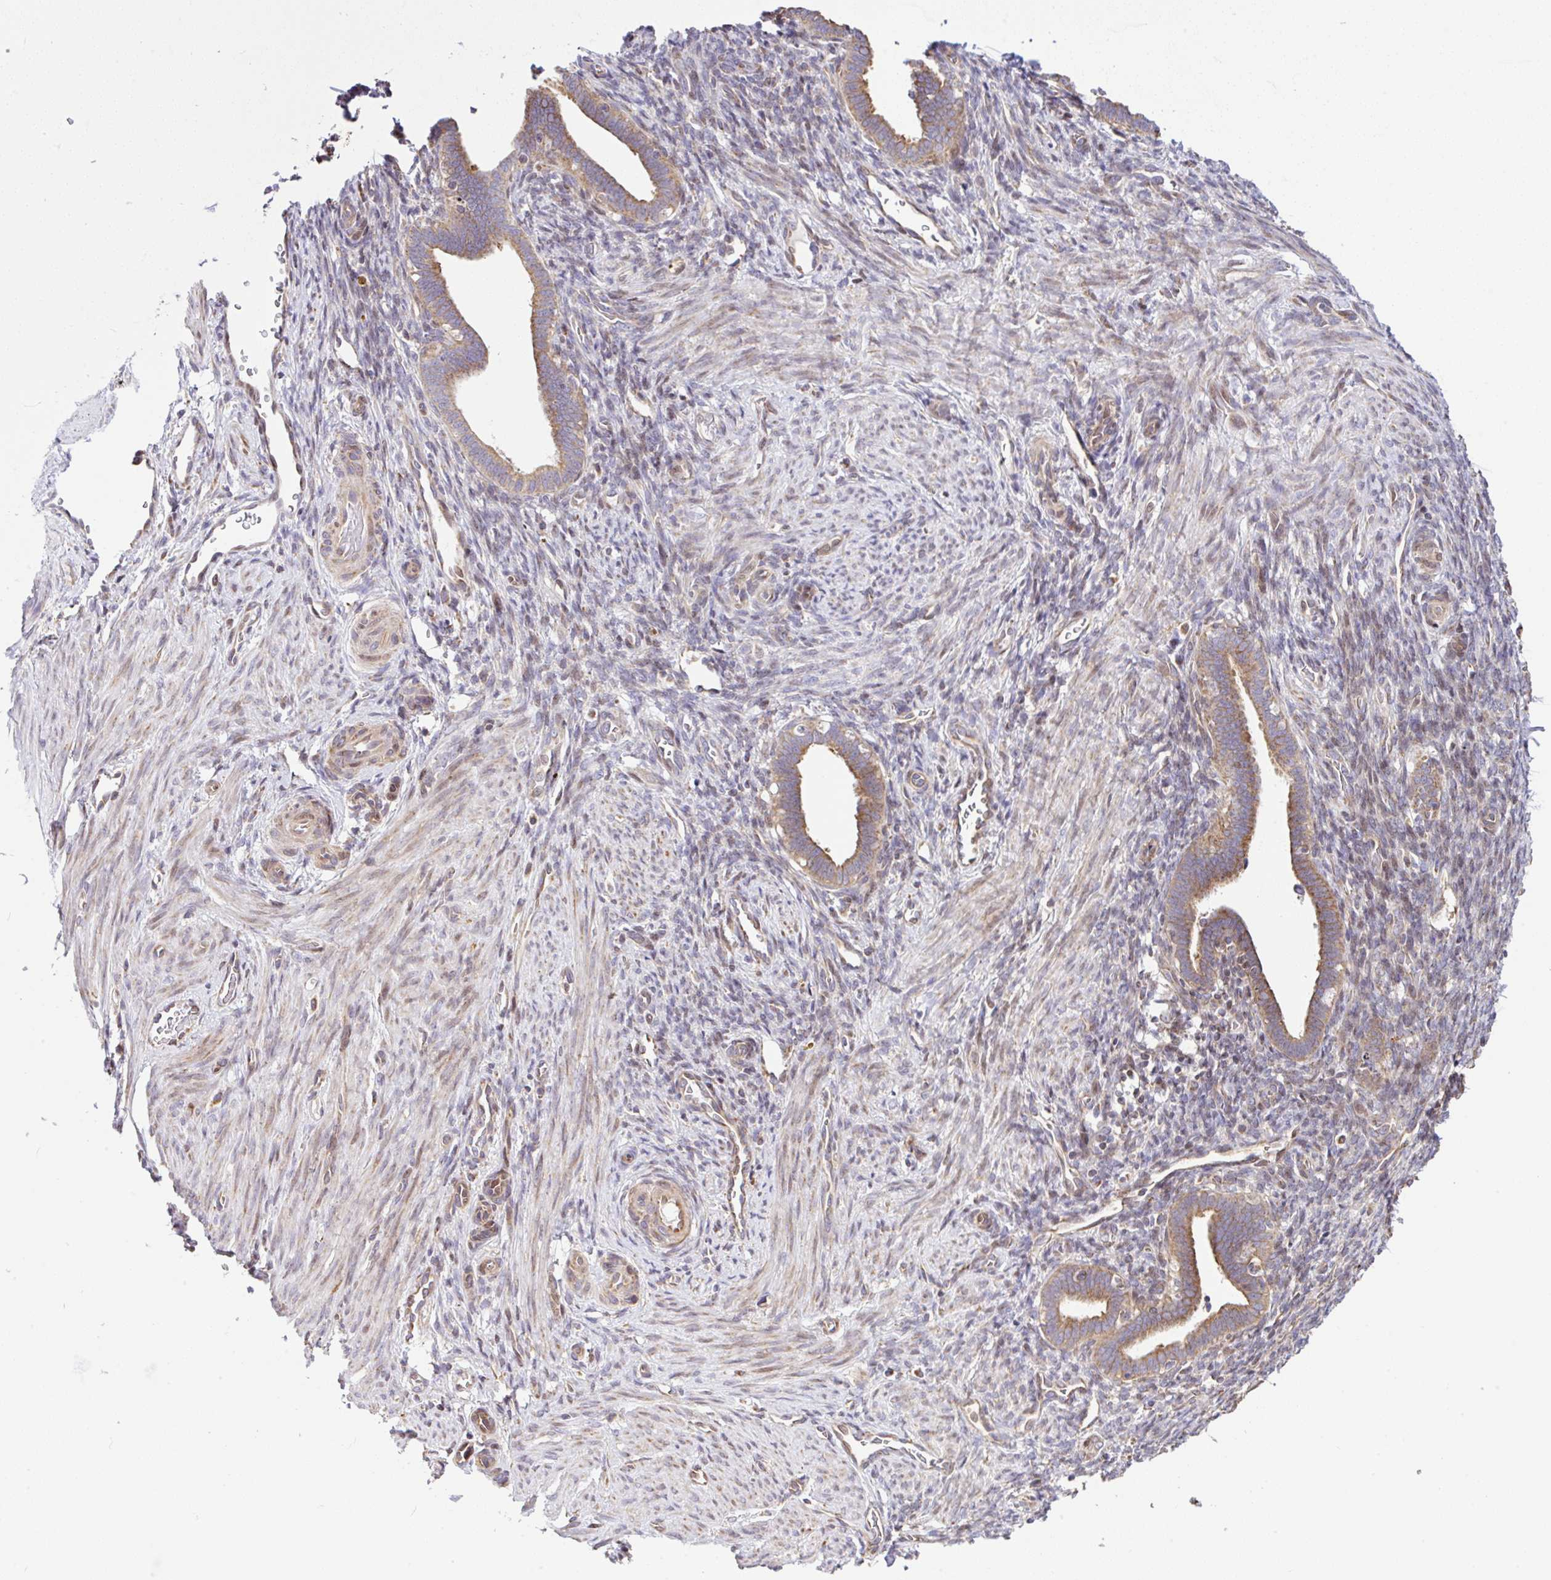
{"staining": {"intensity": "negative", "quantity": "none", "location": "none"}, "tissue": "endometrium", "cell_type": "Cells in endometrial stroma", "image_type": "normal", "snomed": [{"axis": "morphology", "description": "Normal tissue, NOS"}, {"axis": "topography", "description": "Endometrium"}], "caption": "This is a micrograph of immunohistochemistry (IHC) staining of normal endometrium, which shows no expression in cells in endometrial stroma. (DAB (3,3'-diaminobenzidine) immunohistochemistry (IHC), high magnification).", "gene": "FIGNL1", "patient": {"sex": "female", "age": 34}}